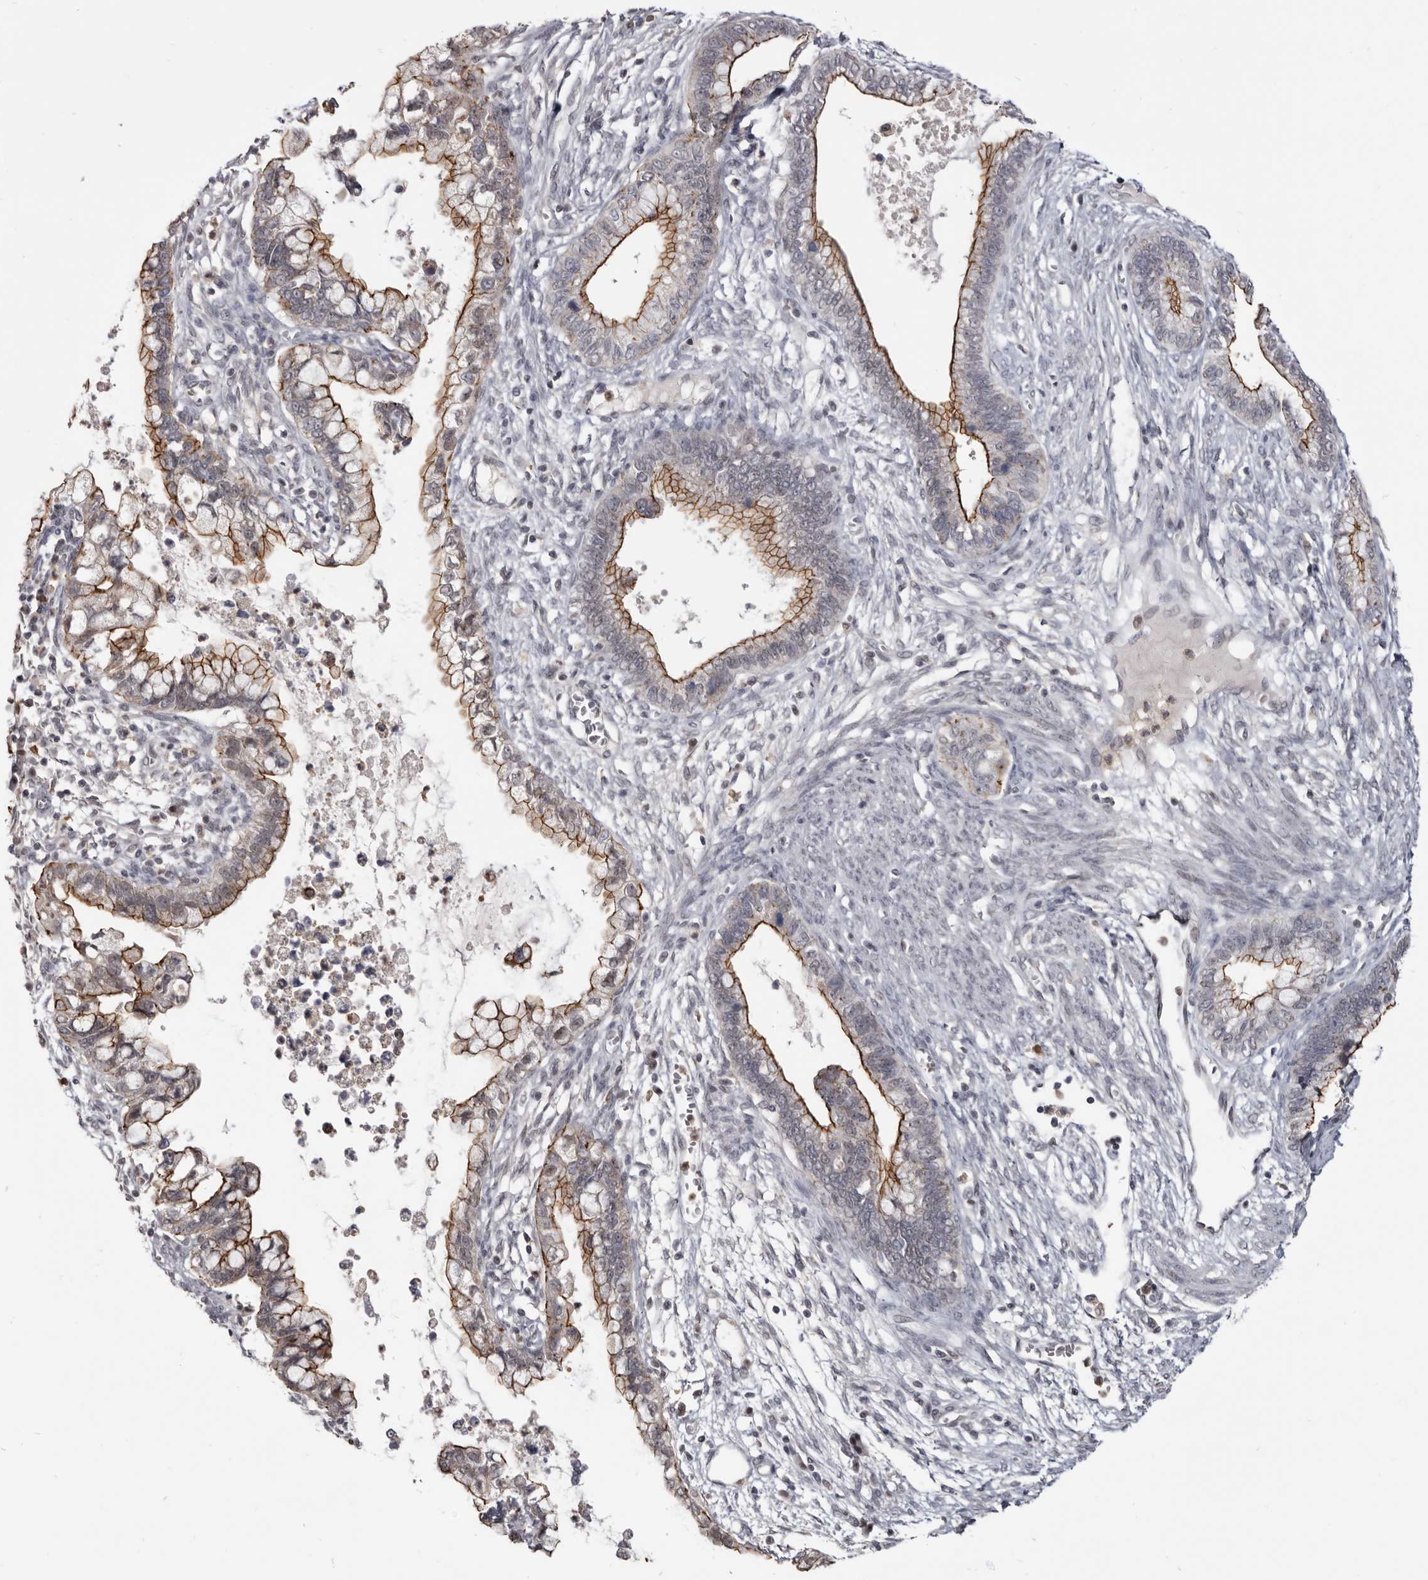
{"staining": {"intensity": "moderate", "quantity": "25%-75%", "location": "cytoplasmic/membranous"}, "tissue": "cervical cancer", "cell_type": "Tumor cells", "image_type": "cancer", "snomed": [{"axis": "morphology", "description": "Adenocarcinoma, NOS"}, {"axis": "topography", "description": "Cervix"}], "caption": "A micrograph of human cervical cancer stained for a protein displays moderate cytoplasmic/membranous brown staining in tumor cells. The protein of interest is stained brown, and the nuclei are stained in blue (DAB (3,3'-diaminobenzidine) IHC with brightfield microscopy, high magnification).", "gene": "CGN", "patient": {"sex": "female", "age": 44}}